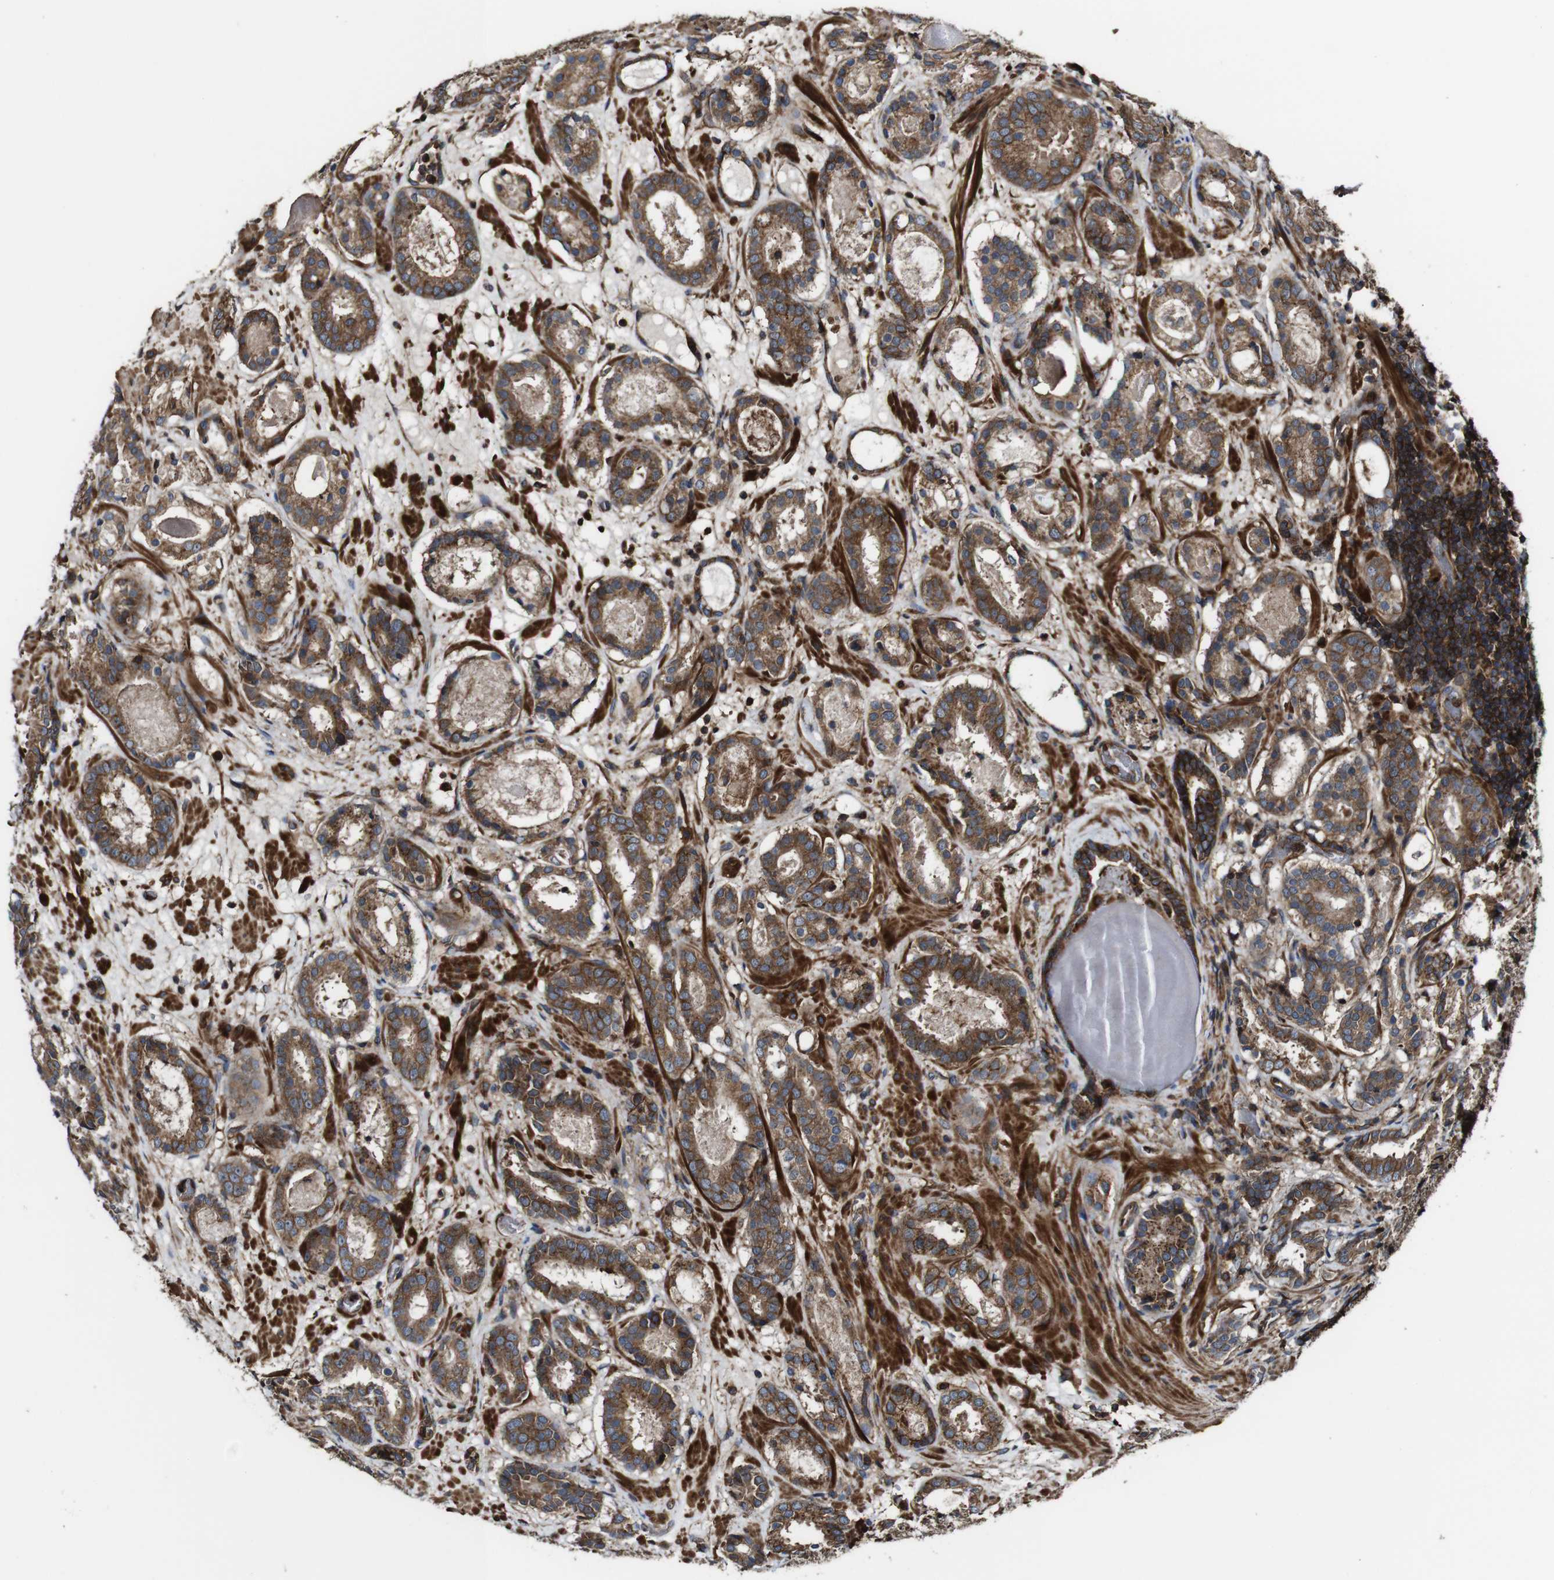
{"staining": {"intensity": "moderate", "quantity": ">75%", "location": "cytoplasmic/membranous"}, "tissue": "prostate cancer", "cell_type": "Tumor cells", "image_type": "cancer", "snomed": [{"axis": "morphology", "description": "Adenocarcinoma, Low grade"}, {"axis": "topography", "description": "Prostate"}], "caption": "Immunohistochemistry (IHC) (DAB) staining of human prostate adenocarcinoma (low-grade) reveals moderate cytoplasmic/membranous protein expression in about >75% of tumor cells.", "gene": "TNIK", "patient": {"sex": "male", "age": 69}}